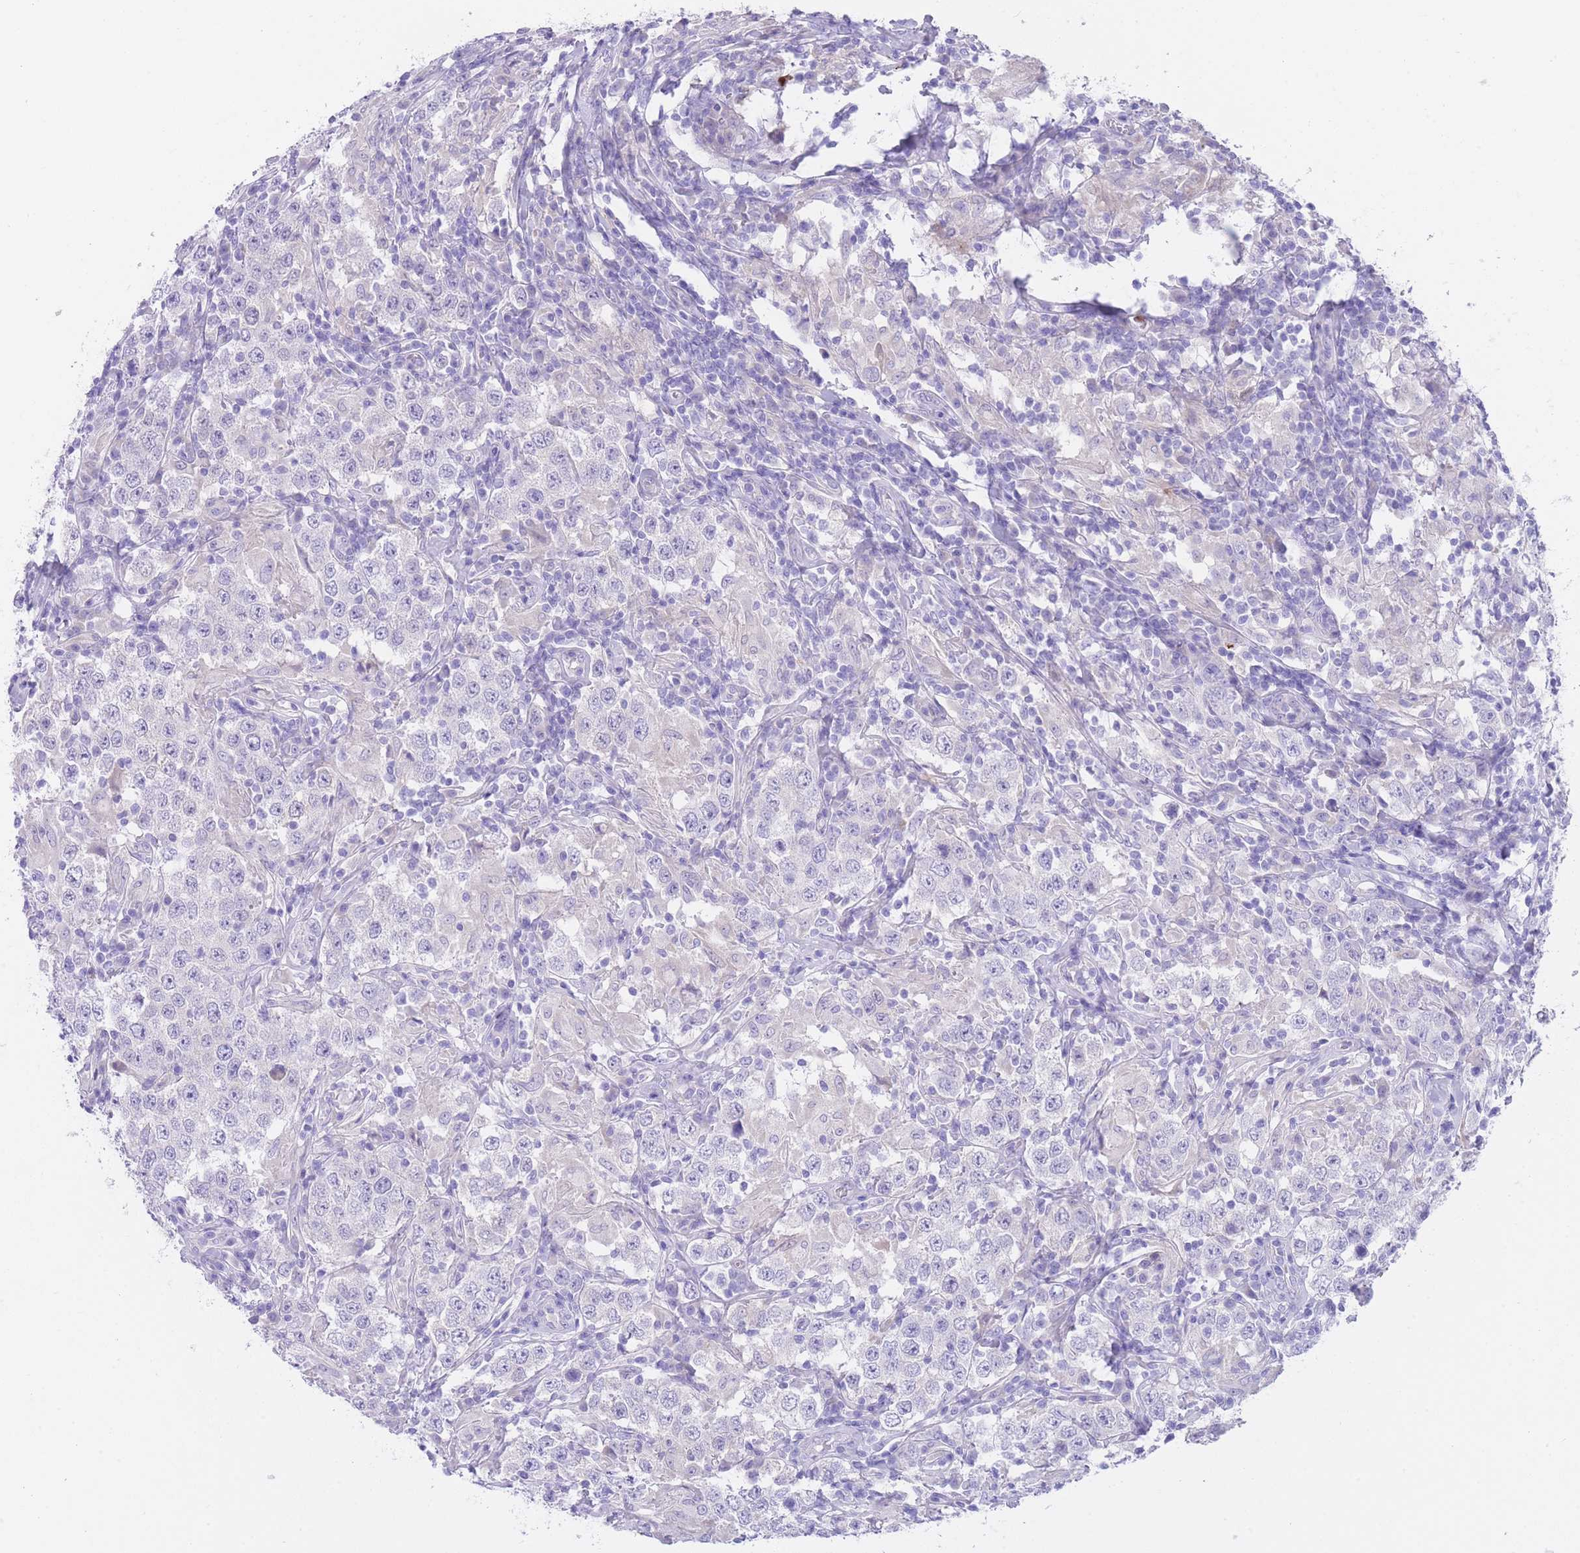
{"staining": {"intensity": "negative", "quantity": "none", "location": "none"}, "tissue": "testis cancer", "cell_type": "Tumor cells", "image_type": "cancer", "snomed": [{"axis": "morphology", "description": "Seminoma, NOS"}, {"axis": "morphology", "description": "Carcinoma, Embryonal, NOS"}, {"axis": "topography", "description": "Testis"}], "caption": "High power microscopy histopathology image of an immunohistochemistry image of testis cancer, revealing no significant staining in tumor cells.", "gene": "QTRT1", "patient": {"sex": "male", "age": 41}}